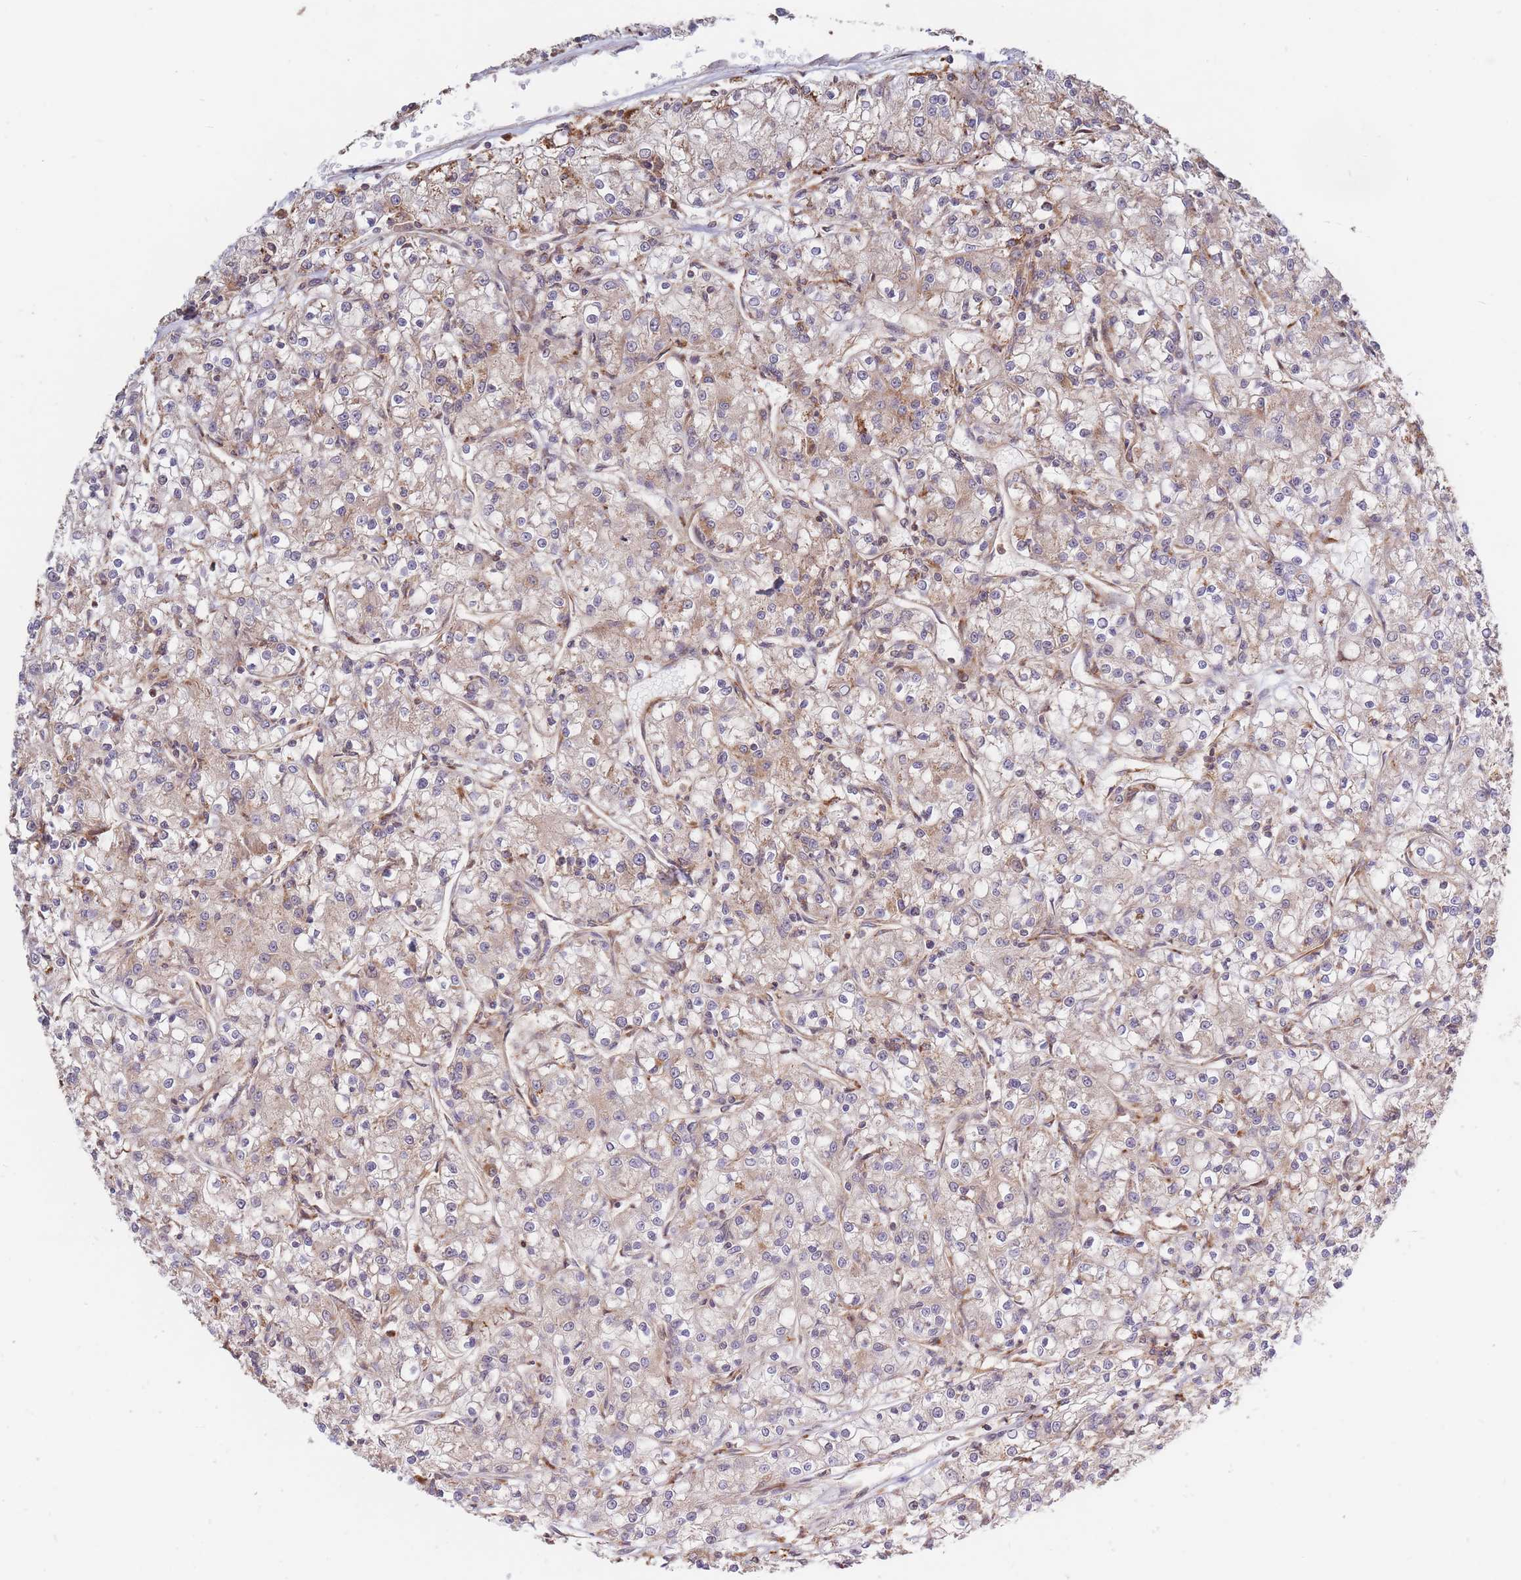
{"staining": {"intensity": "moderate", "quantity": "<25%", "location": "cytoplasmic/membranous"}, "tissue": "renal cancer", "cell_type": "Tumor cells", "image_type": "cancer", "snomed": [{"axis": "morphology", "description": "Adenocarcinoma, NOS"}, {"axis": "topography", "description": "Kidney"}], "caption": "Tumor cells reveal moderate cytoplasmic/membranous expression in about <25% of cells in adenocarcinoma (renal). Nuclei are stained in blue.", "gene": "RASSF2", "patient": {"sex": "female", "age": 59}}